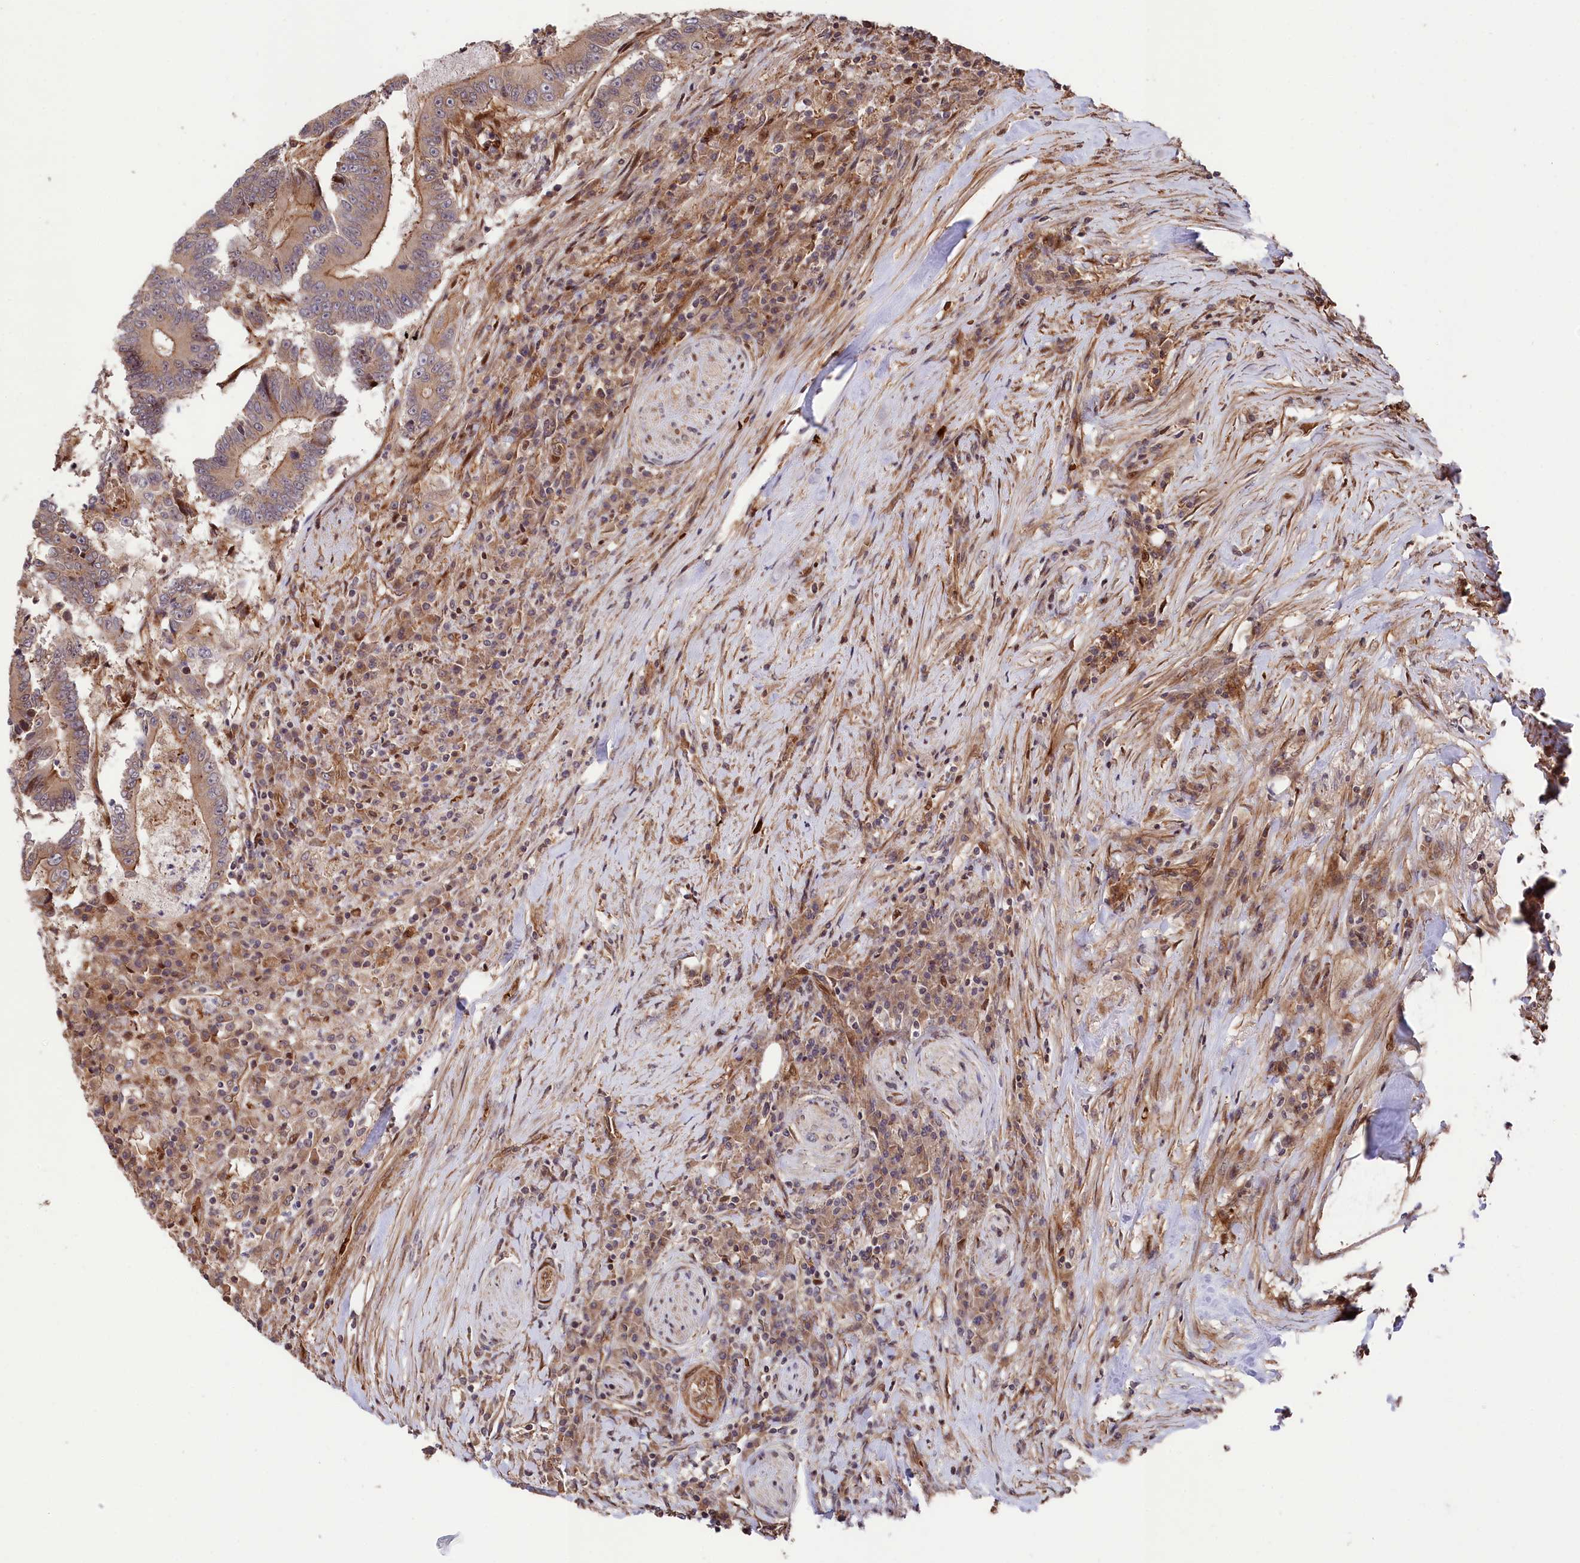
{"staining": {"intensity": "moderate", "quantity": ">75%", "location": "cytoplasmic/membranous"}, "tissue": "colorectal cancer", "cell_type": "Tumor cells", "image_type": "cancer", "snomed": [{"axis": "morphology", "description": "Adenocarcinoma, NOS"}, {"axis": "topography", "description": "Colon"}], "caption": "IHC histopathology image of human colorectal cancer stained for a protein (brown), which shows medium levels of moderate cytoplasmic/membranous positivity in approximately >75% of tumor cells.", "gene": "TNKS1BP1", "patient": {"sex": "male", "age": 83}}